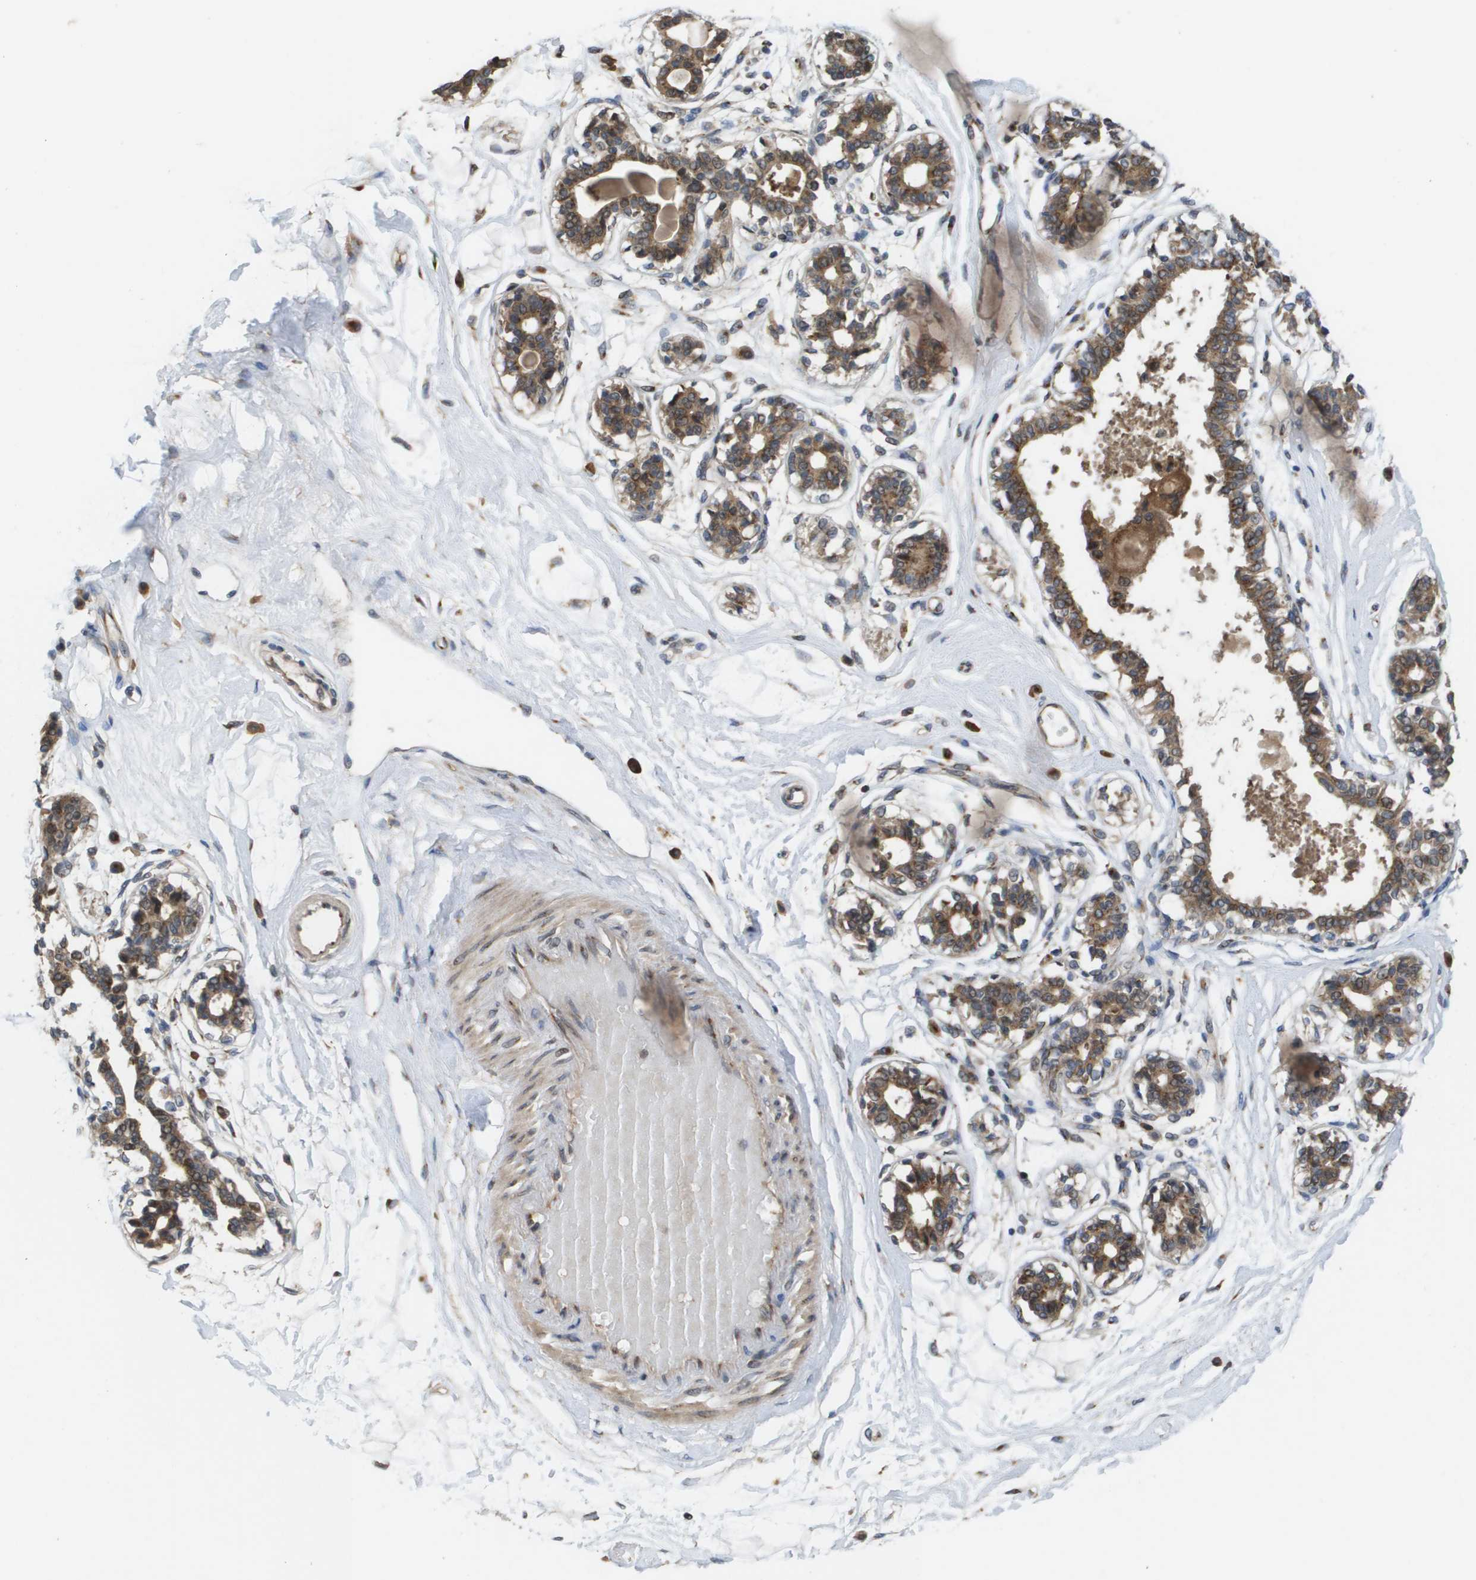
{"staining": {"intensity": "moderate", "quantity": ">75%", "location": "cytoplasmic/membranous"}, "tissue": "breast", "cell_type": "Adipocytes", "image_type": "normal", "snomed": [{"axis": "morphology", "description": "Normal tissue, NOS"}, {"axis": "topography", "description": "Breast"}], "caption": "Immunohistochemistry histopathology image of unremarkable breast stained for a protein (brown), which exhibits medium levels of moderate cytoplasmic/membranous staining in about >75% of adipocytes.", "gene": "PCK1", "patient": {"sex": "female", "age": 45}}